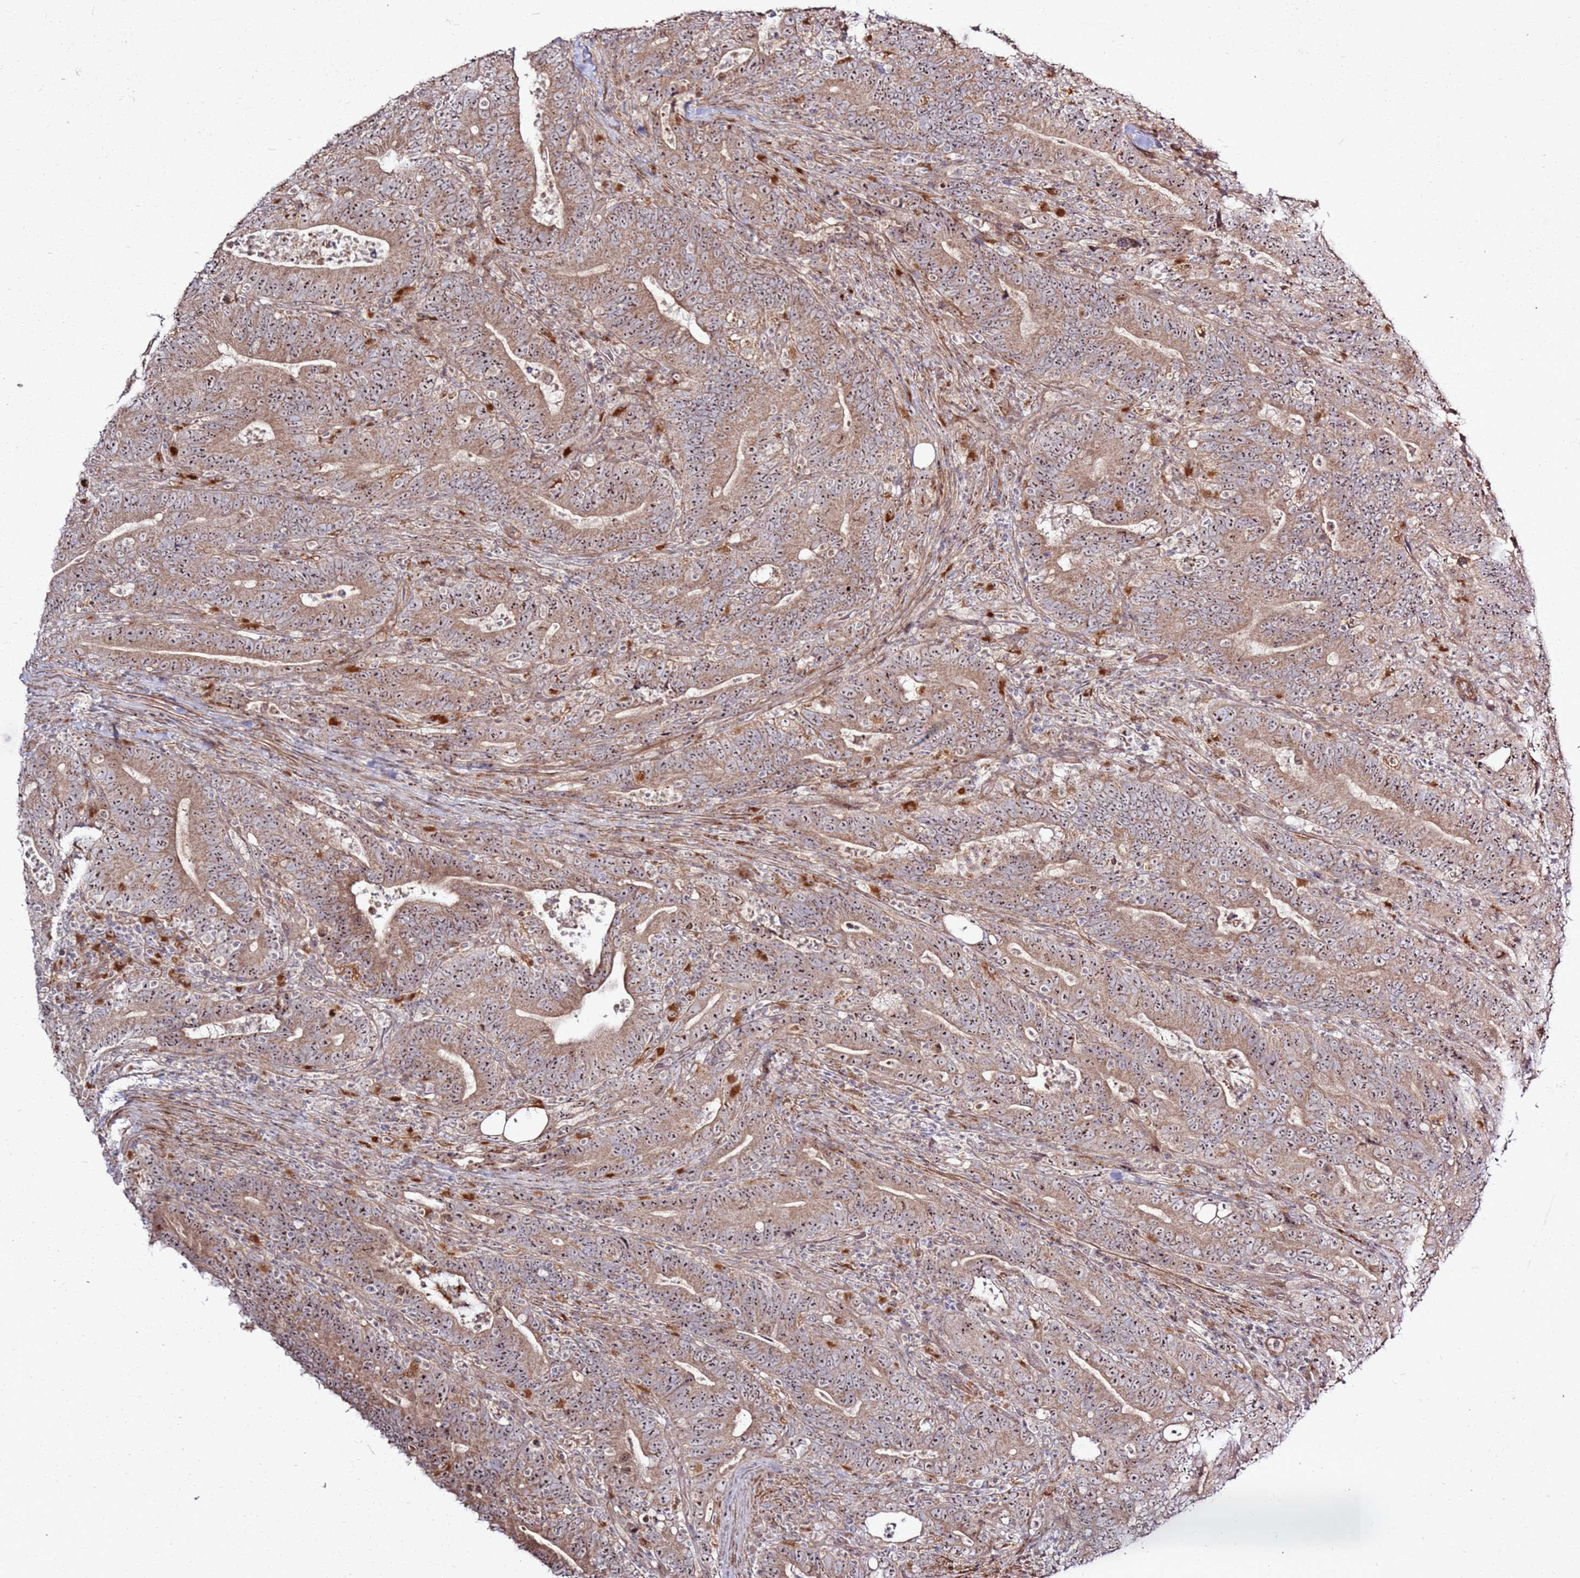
{"staining": {"intensity": "moderate", "quantity": ">75%", "location": "cytoplasmic/membranous,nuclear"}, "tissue": "colorectal cancer", "cell_type": "Tumor cells", "image_type": "cancer", "snomed": [{"axis": "morphology", "description": "Adenocarcinoma, NOS"}, {"axis": "topography", "description": "Colon"}], "caption": "This is an image of immunohistochemistry staining of colorectal cancer (adenocarcinoma), which shows moderate staining in the cytoplasmic/membranous and nuclear of tumor cells.", "gene": "CNPY1", "patient": {"sex": "female", "age": 66}}